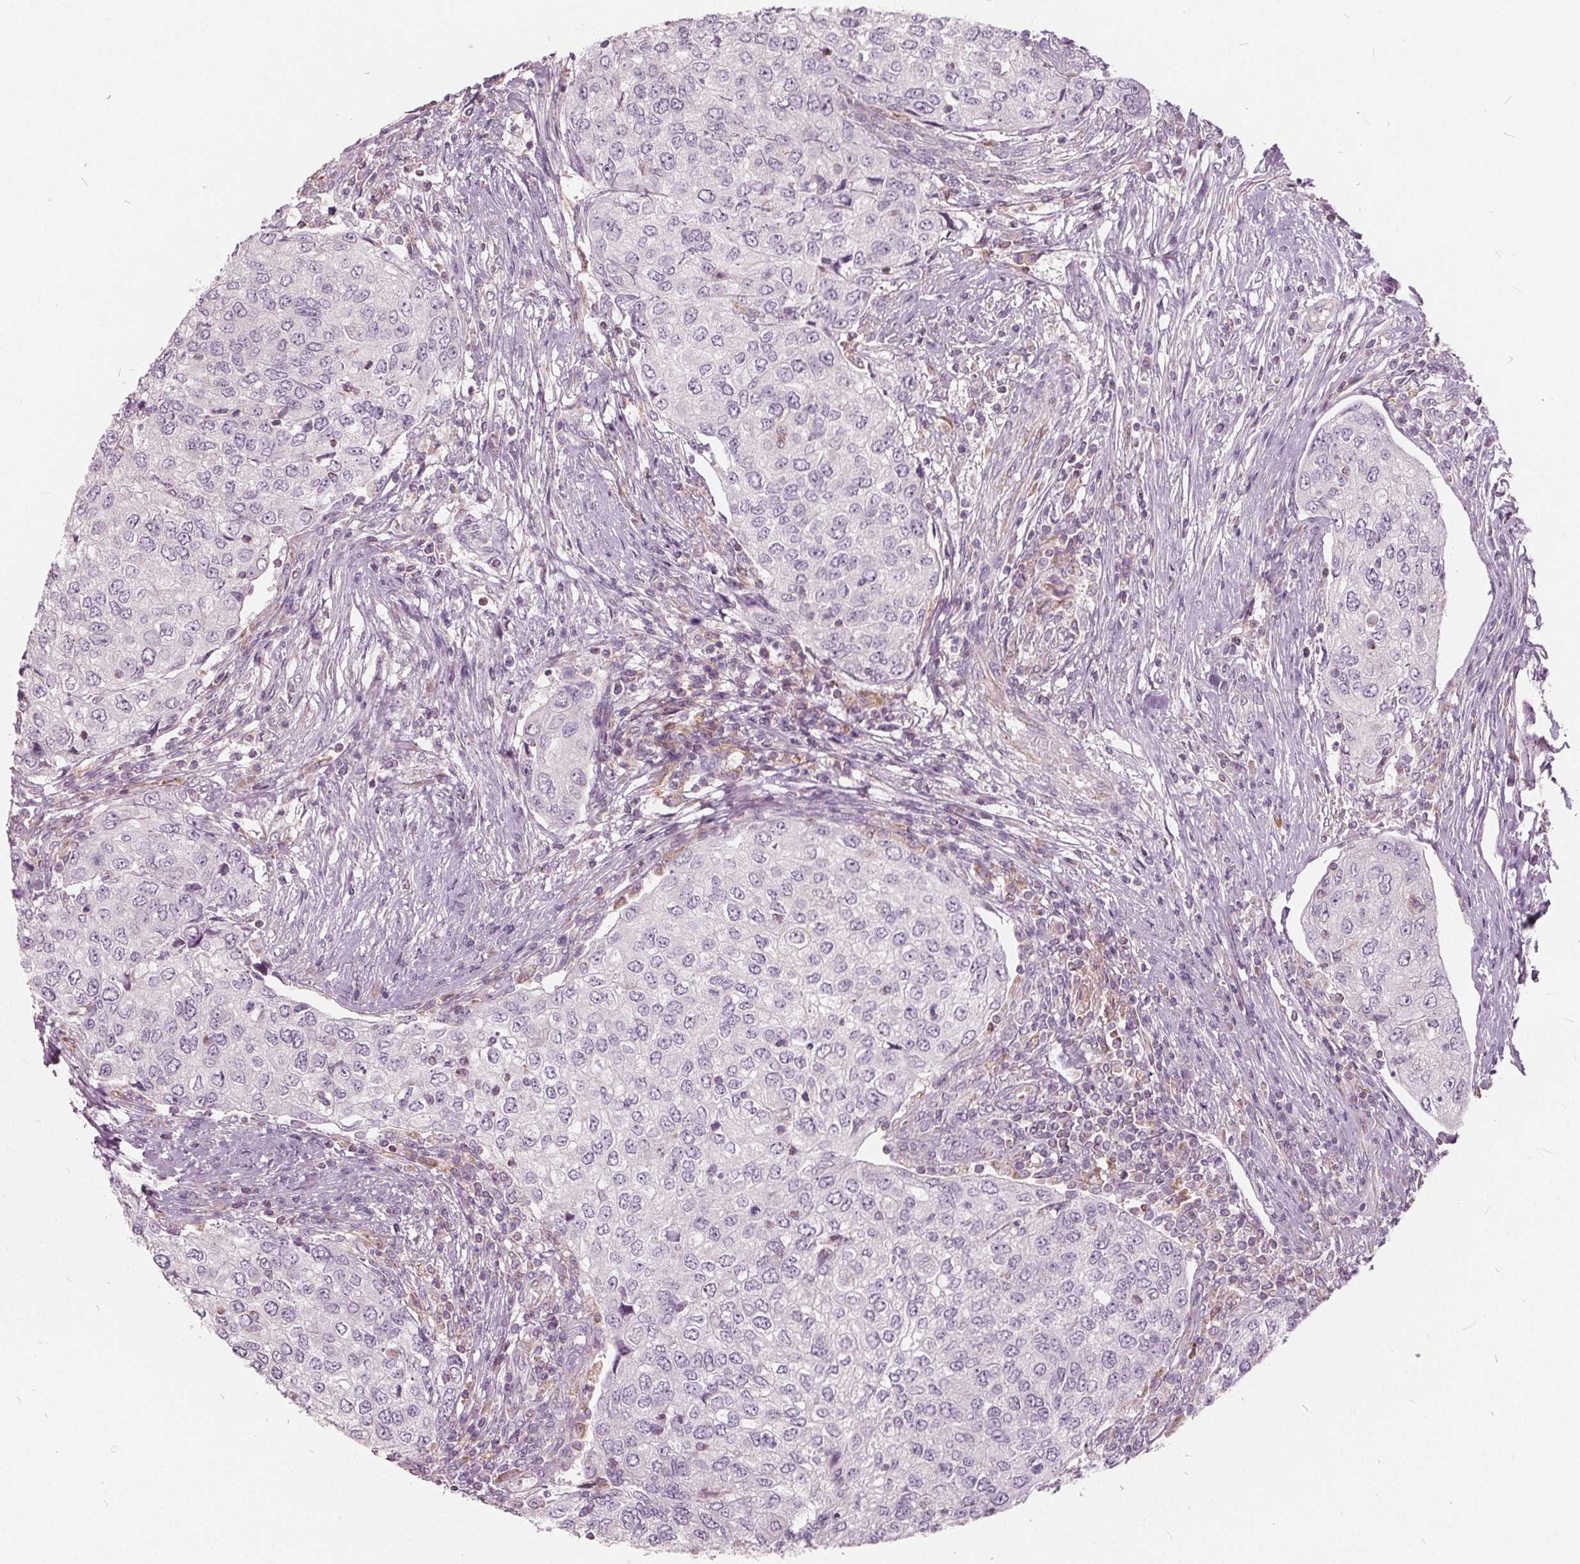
{"staining": {"intensity": "negative", "quantity": "none", "location": "none"}, "tissue": "urothelial cancer", "cell_type": "Tumor cells", "image_type": "cancer", "snomed": [{"axis": "morphology", "description": "Urothelial carcinoma, High grade"}, {"axis": "topography", "description": "Urinary bladder"}], "caption": "A histopathology image of urothelial cancer stained for a protein demonstrates no brown staining in tumor cells. (Stains: DAB (3,3'-diaminobenzidine) immunohistochemistry (IHC) with hematoxylin counter stain, Microscopy: brightfield microscopy at high magnification).", "gene": "ECI2", "patient": {"sex": "female", "age": 78}}